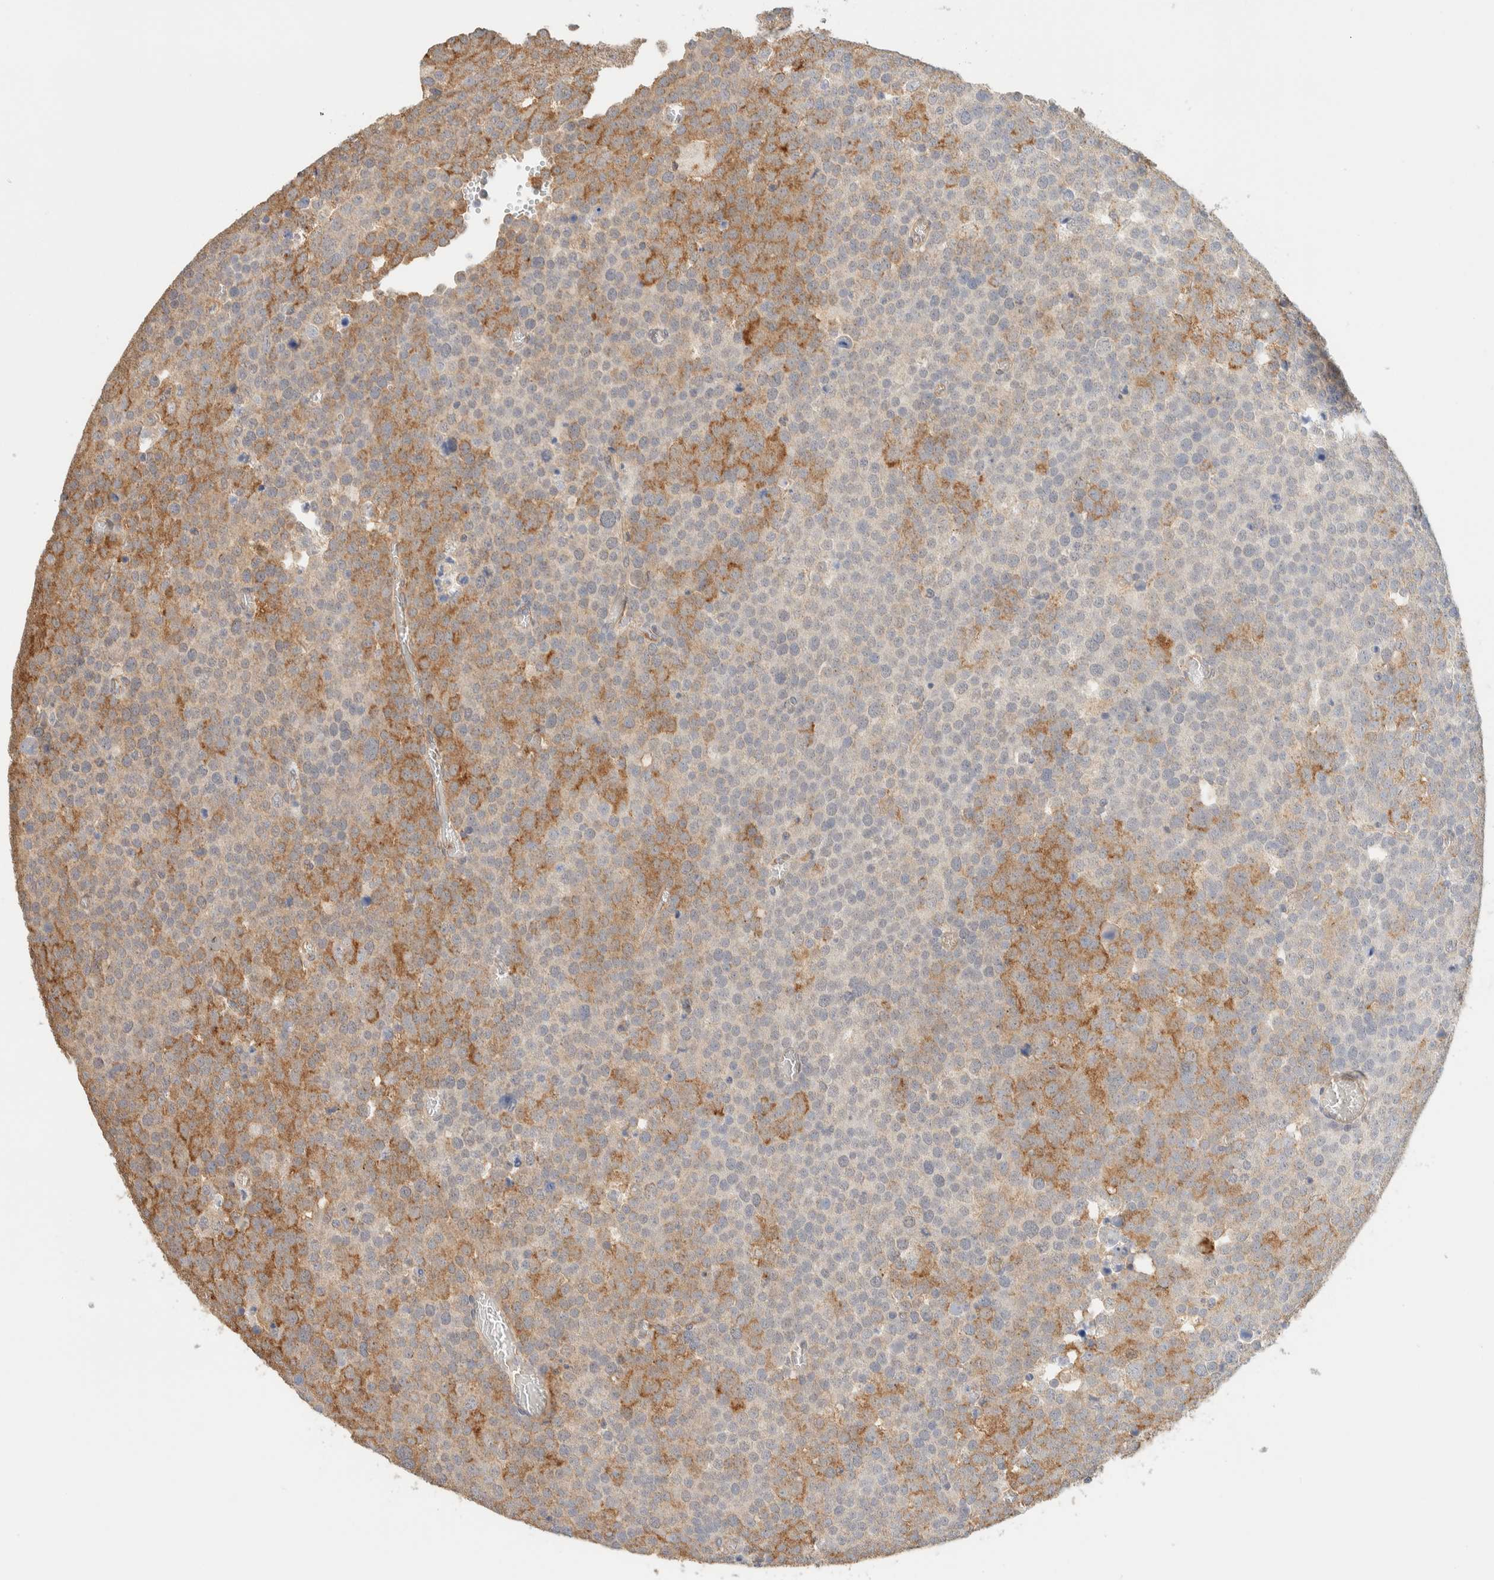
{"staining": {"intensity": "moderate", "quantity": "25%-75%", "location": "cytoplasmic/membranous"}, "tissue": "testis cancer", "cell_type": "Tumor cells", "image_type": "cancer", "snomed": [{"axis": "morphology", "description": "Seminoma, NOS"}, {"axis": "topography", "description": "Testis"}], "caption": "Brown immunohistochemical staining in human testis seminoma reveals moderate cytoplasmic/membranous expression in approximately 25%-75% of tumor cells.", "gene": "TBC1D8B", "patient": {"sex": "male", "age": 71}}